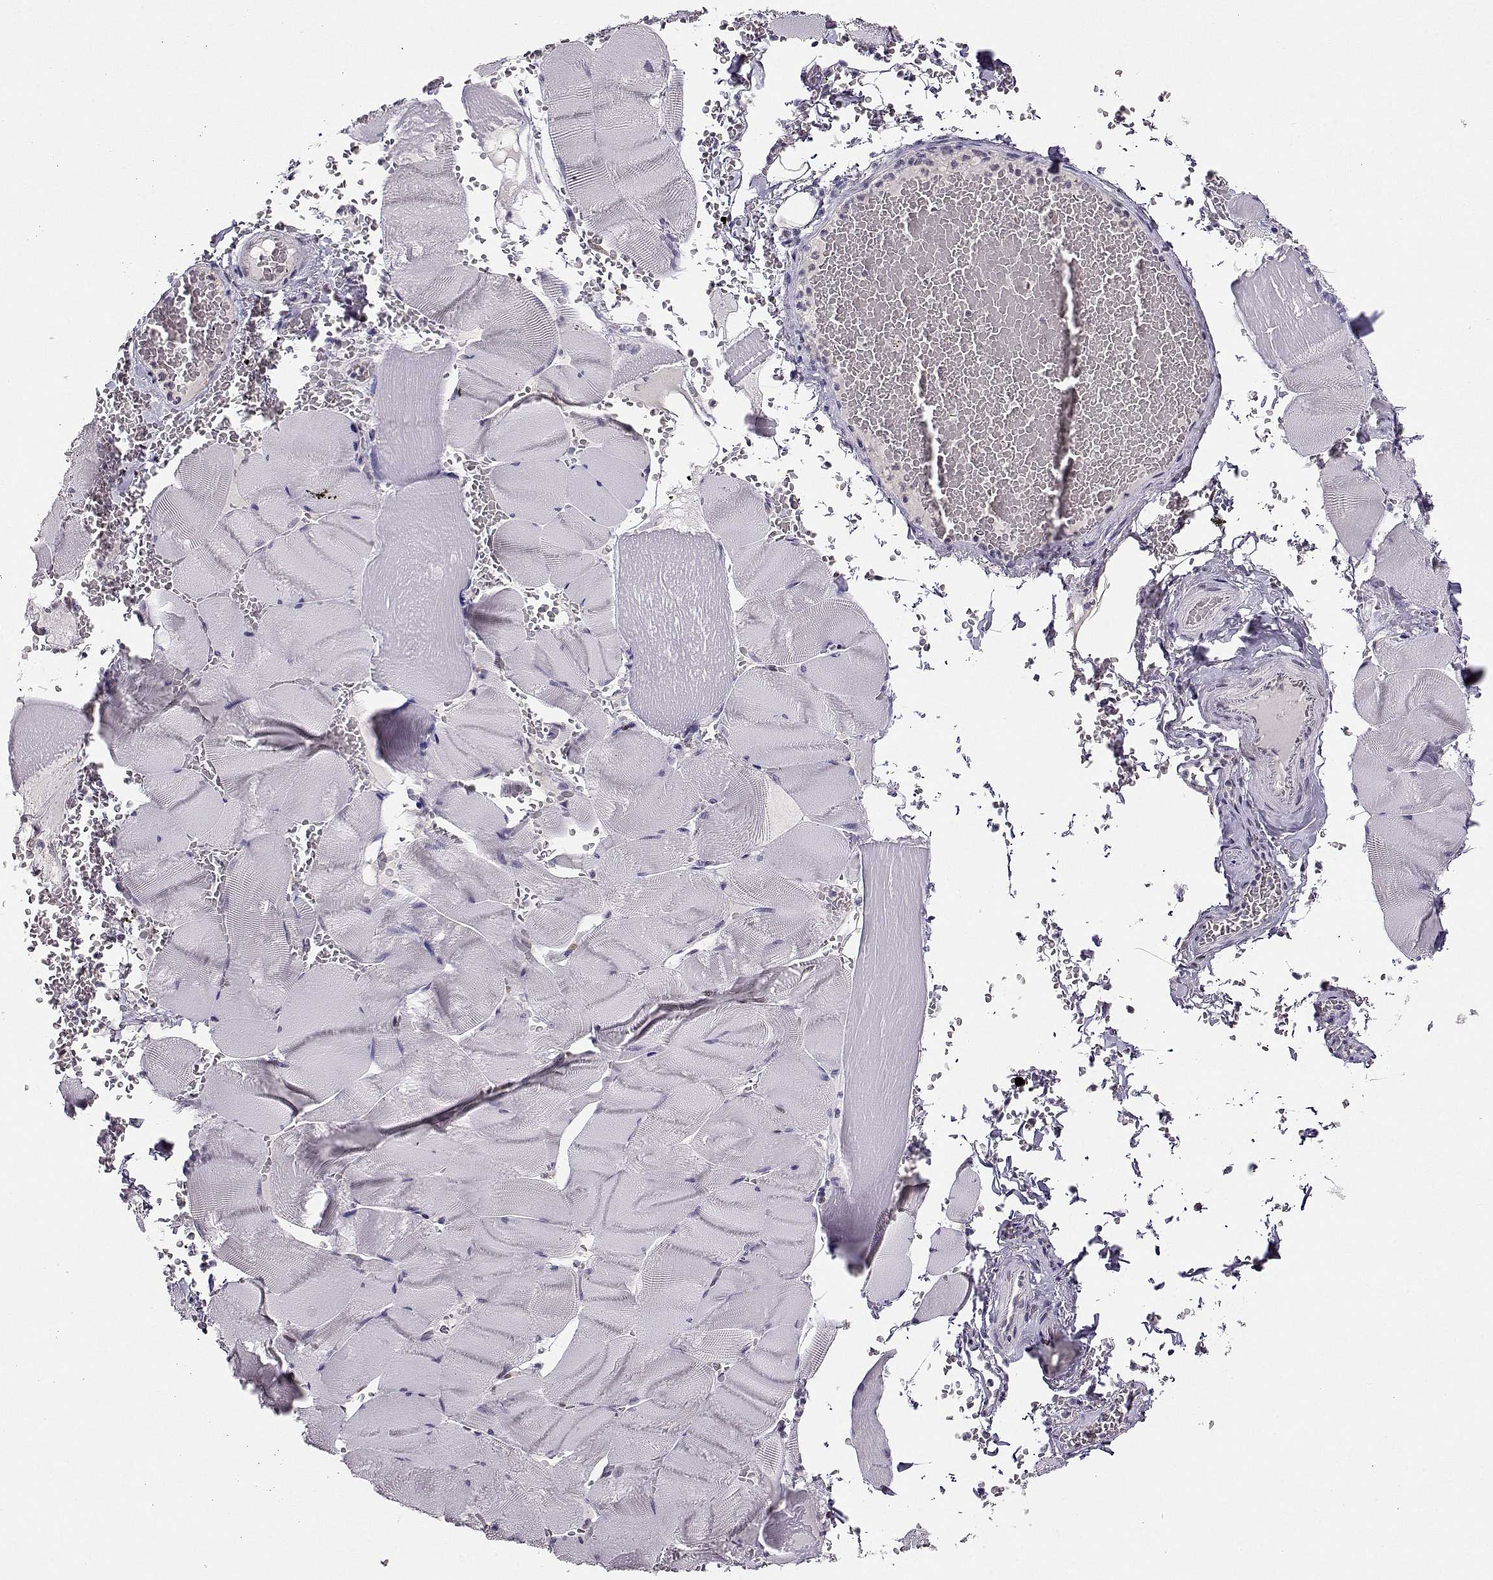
{"staining": {"intensity": "negative", "quantity": "none", "location": "none"}, "tissue": "skeletal muscle", "cell_type": "Myocytes", "image_type": "normal", "snomed": [{"axis": "morphology", "description": "Normal tissue, NOS"}, {"axis": "topography", "description": "Skeletal muscle"}], "caption": "Photomicrograph shows no significant protein staining in myocytes of normal skeletal muscle. Nuclei are stained in blue.", "gene": "POLI", "patient": {"sex": "male", "age": 56}}